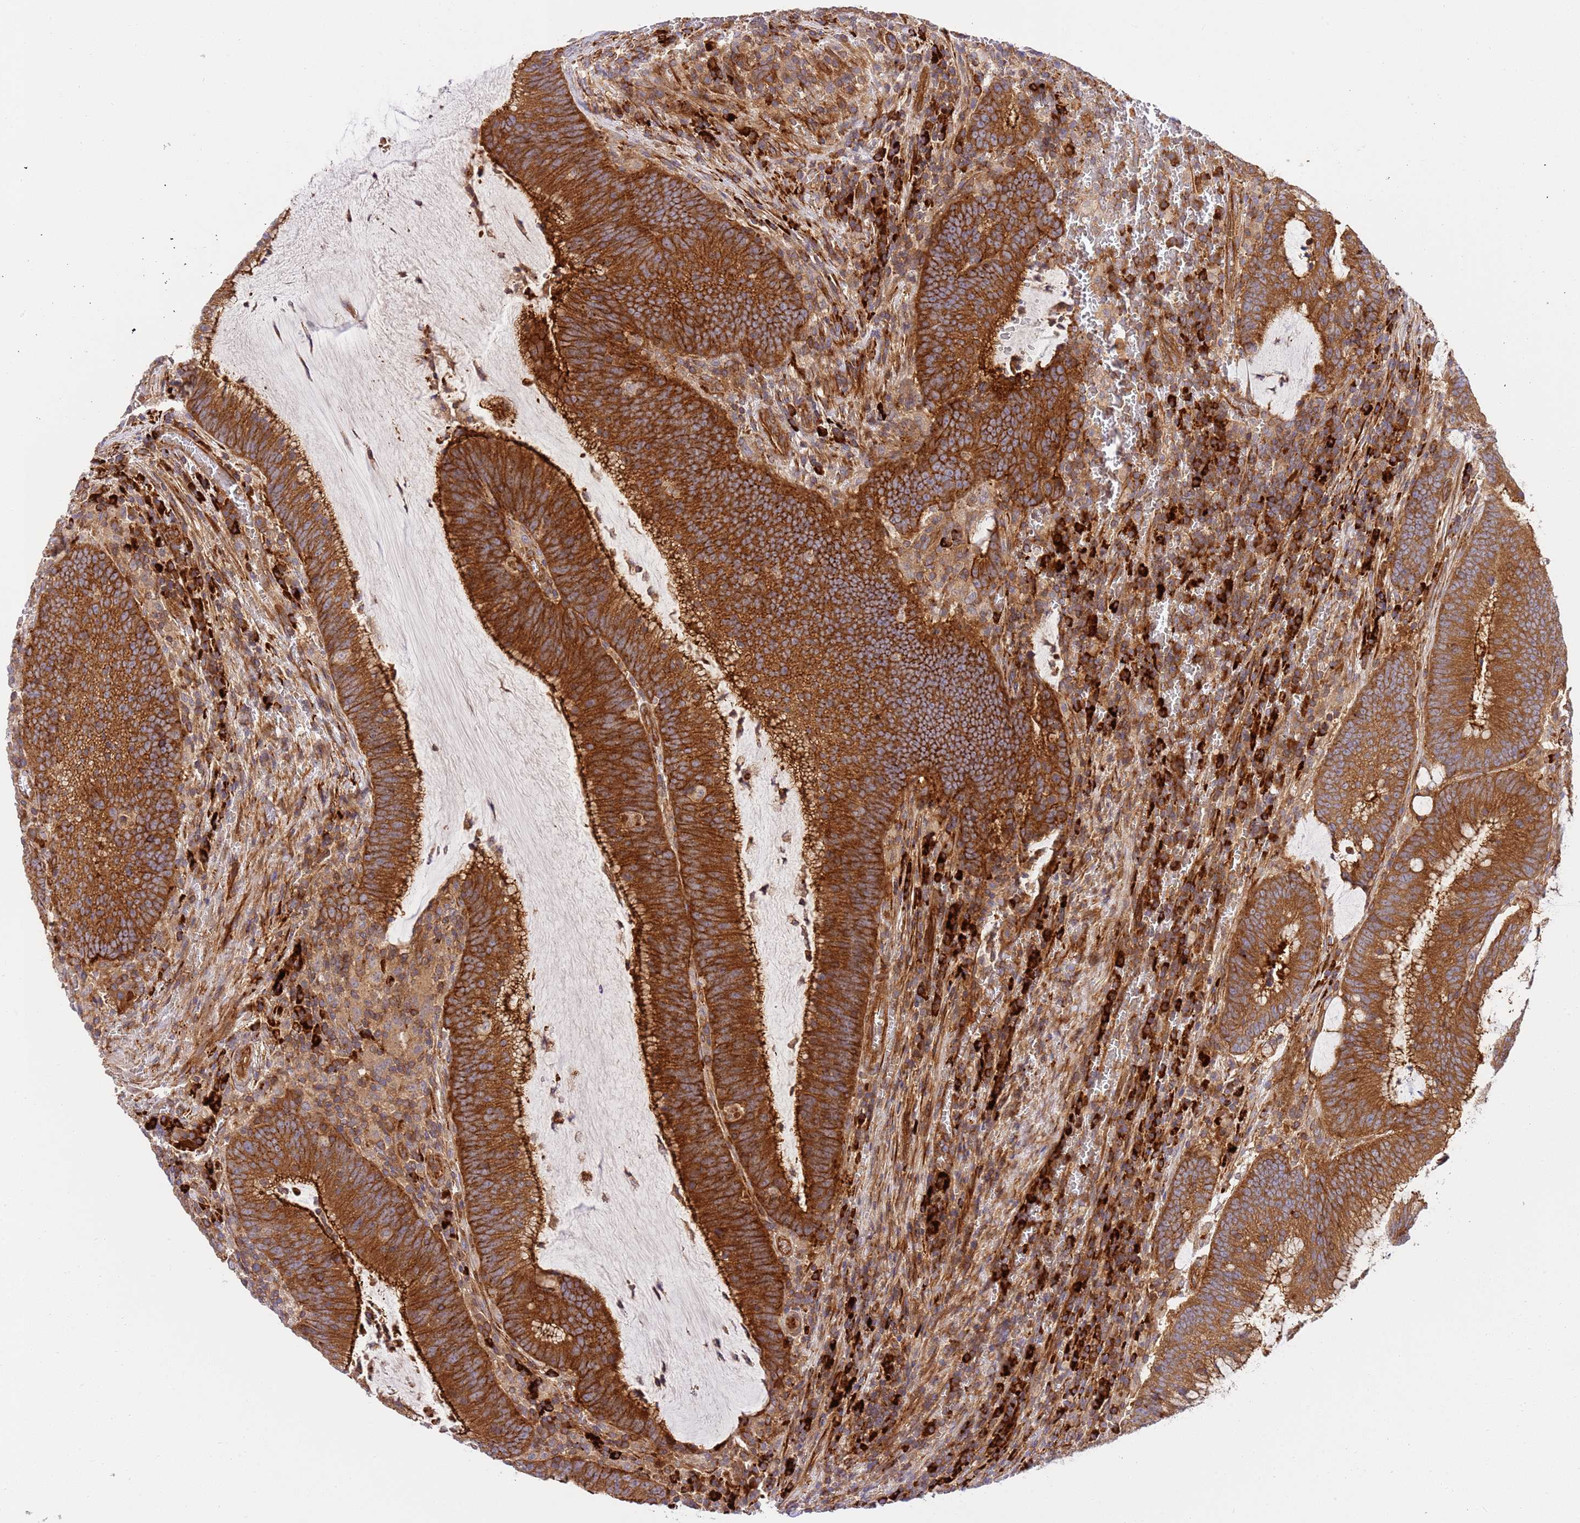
{"staining": {"intensity": "strong", "quantity": ">75%", "location": "cytoplasmic/membranous"}, "tissue": "colorectal cancer", "cell_type": "Tumor cells", "image_type": "cancer", "snomed": [{"axis": "morphology", "description": "Adenocarcinoma, NOS"}, {"axis": "topography", "description": "Rectum"}], "caption": "A high amount of strong cytoplasmic/membranous expression is seen in about >75% of tumor cells in adenocarcinoma (colorectal) tissue.", "gene": "EFCAB8", "patient": {"sex": "female", "age": 77}}